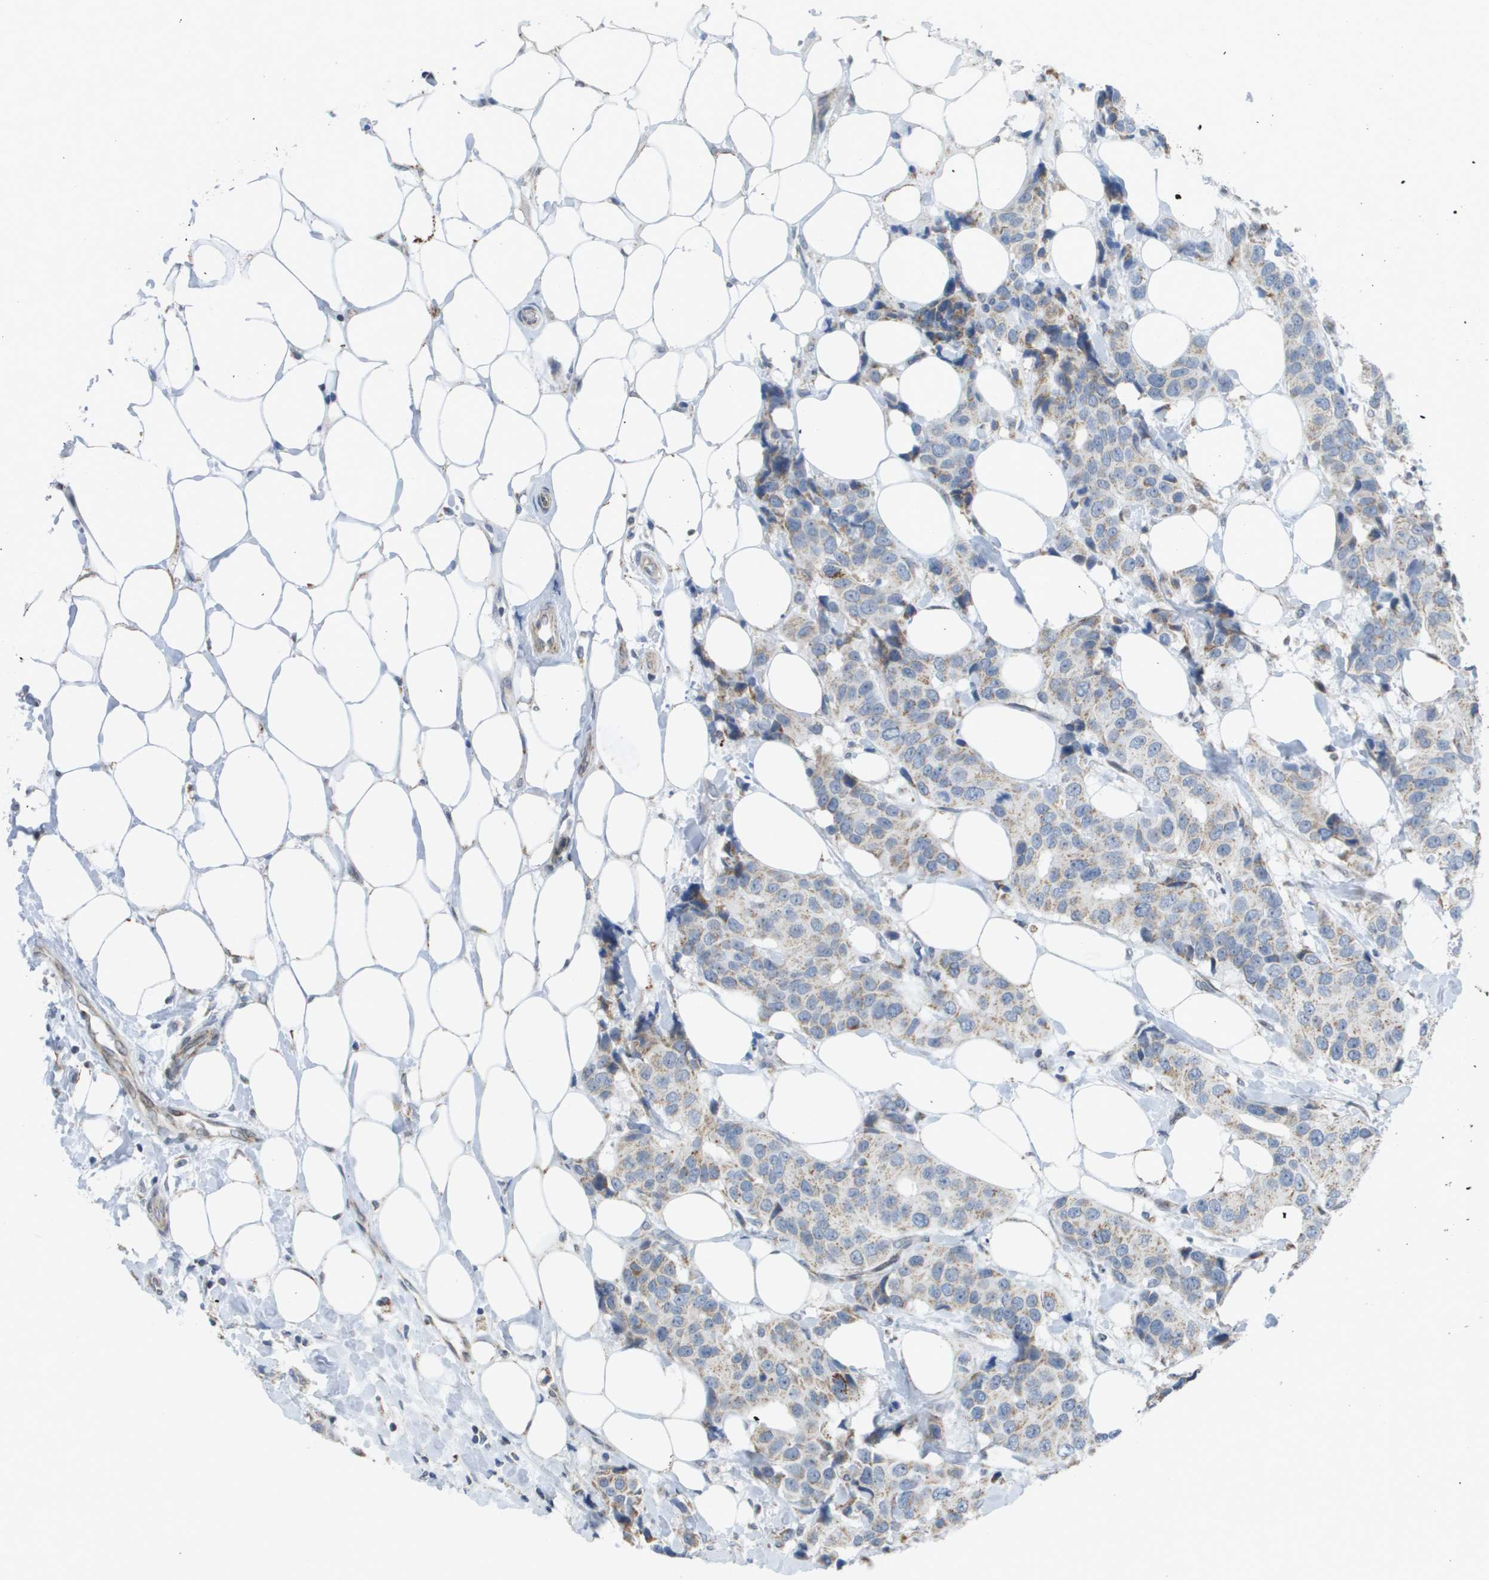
{"staining": {"intensity": "moderate", "quantity": "<25%", "location": "cytoplasmic/membranous"}, "tissue": "breast cancer", "cell_type": "Tumor cells", "image_type": "cancer", "snomed": [{"axis": "morphology", "description": "Normal tissue, NOS"}, {"axis": "morphology", "description": "Duct carcinoma"}, {"axis": "topography", "description": "Breast"}], "caption": "Protein expression analysis of human invasive ductal carcinoma (breast) reveals moderate cytoplasmic/membranous expression in approximately <25% of tumor cells.", "gene": "TMEM223", "patient": {"sex": "female", "age": 39}}